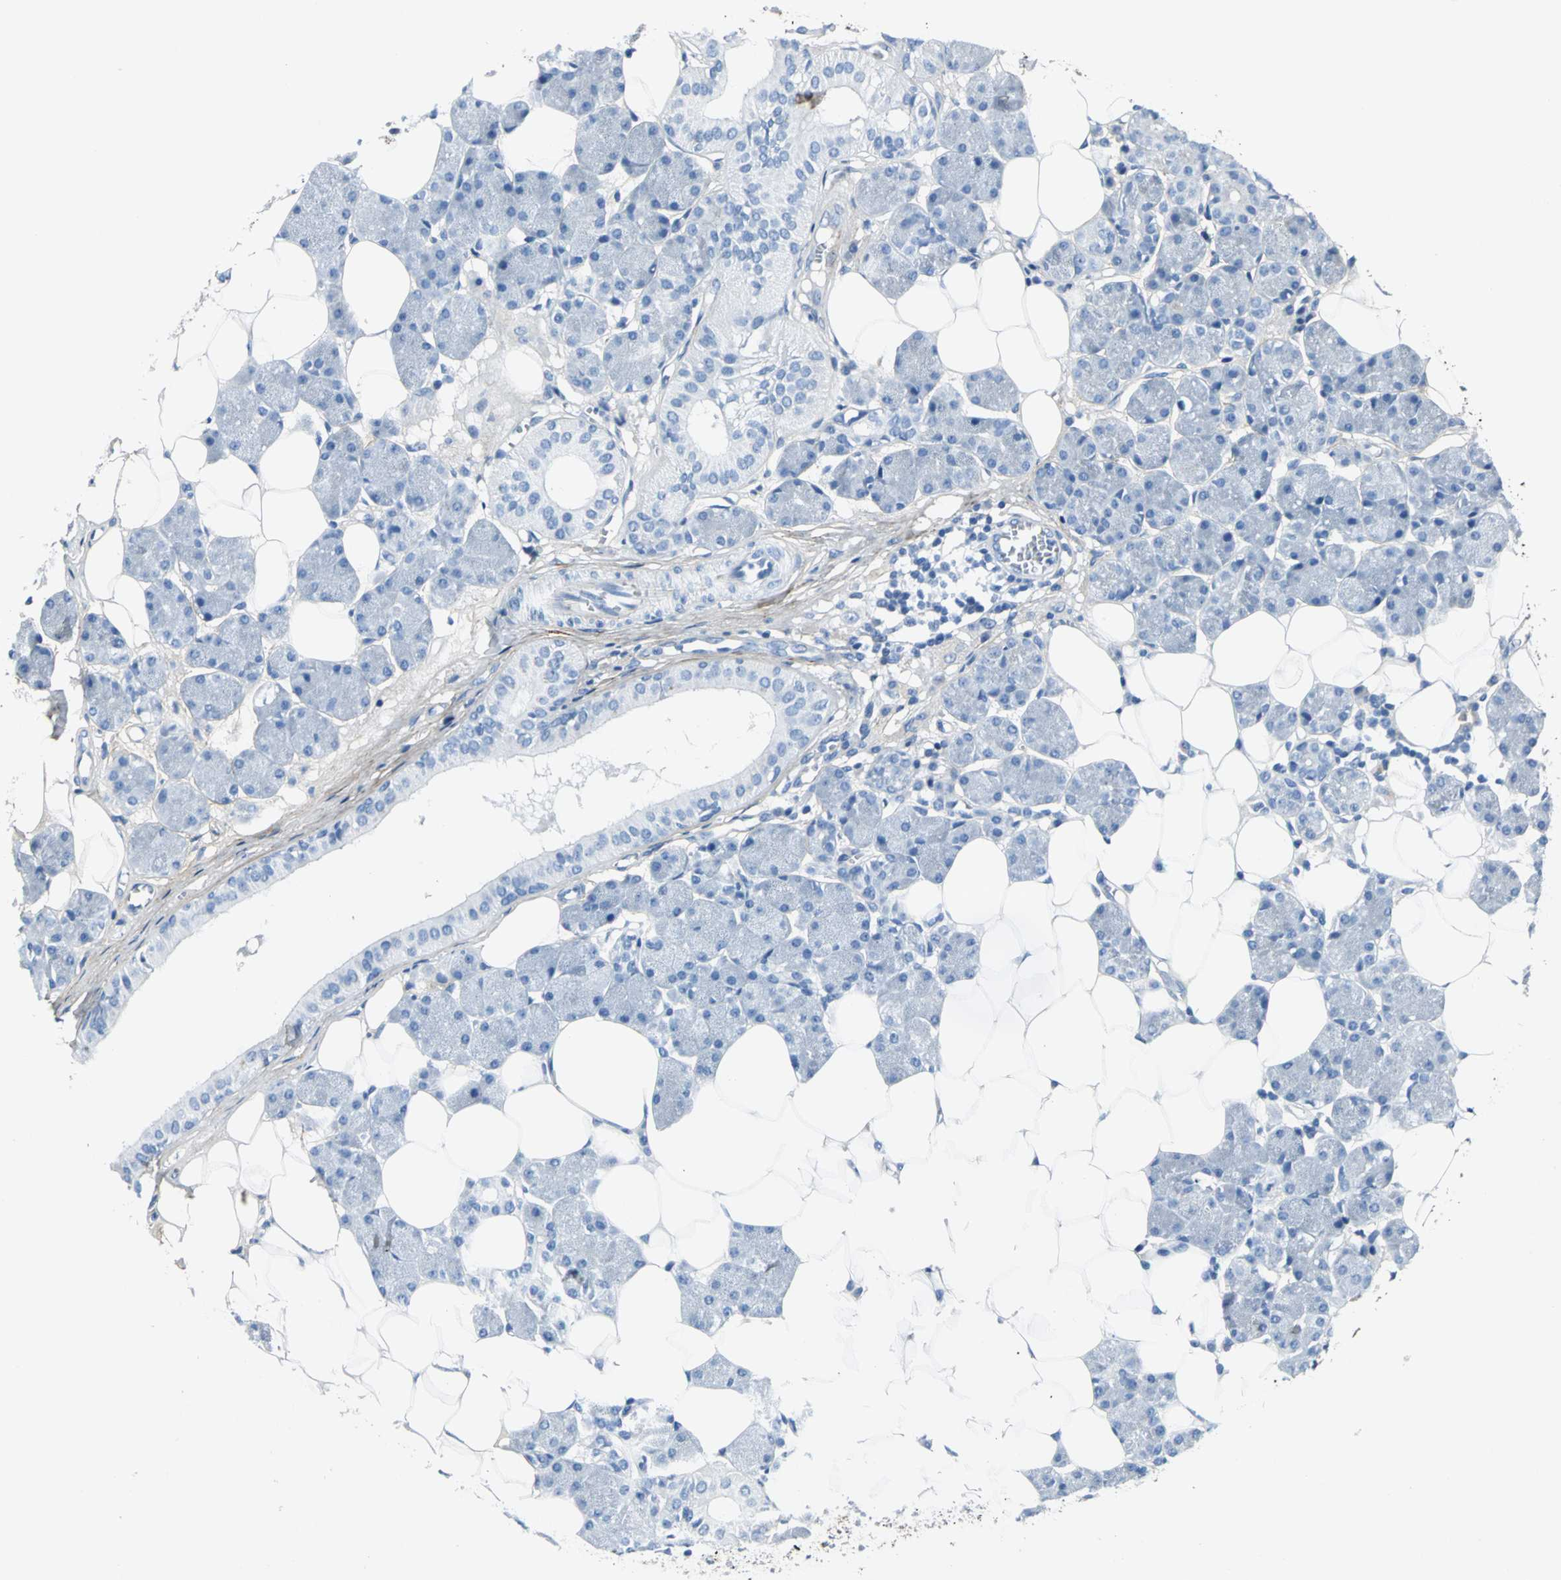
{"staining": {"intensity": "negative", "quantity": "none", "location": "none"}, "tissue": "salivary gland", "cell_type": "Glandular cells", "image_type": "normal", "snomed": [{"axis": "morphology", "description": "Normal tissue, NOS"}, {"axis": "morphology", "description": "Adenoma, NOS"}, {"axis": "topography", "description": "Salivary gland"}], "caption": "A high-resolution micrograph shows immunohistochemistry (IHC) staining of normal salivary gland, which exhibits no significant positivity in glandular cells.", "gene": "EFNB3", "patient": {"sex": "female", "age": 32}}